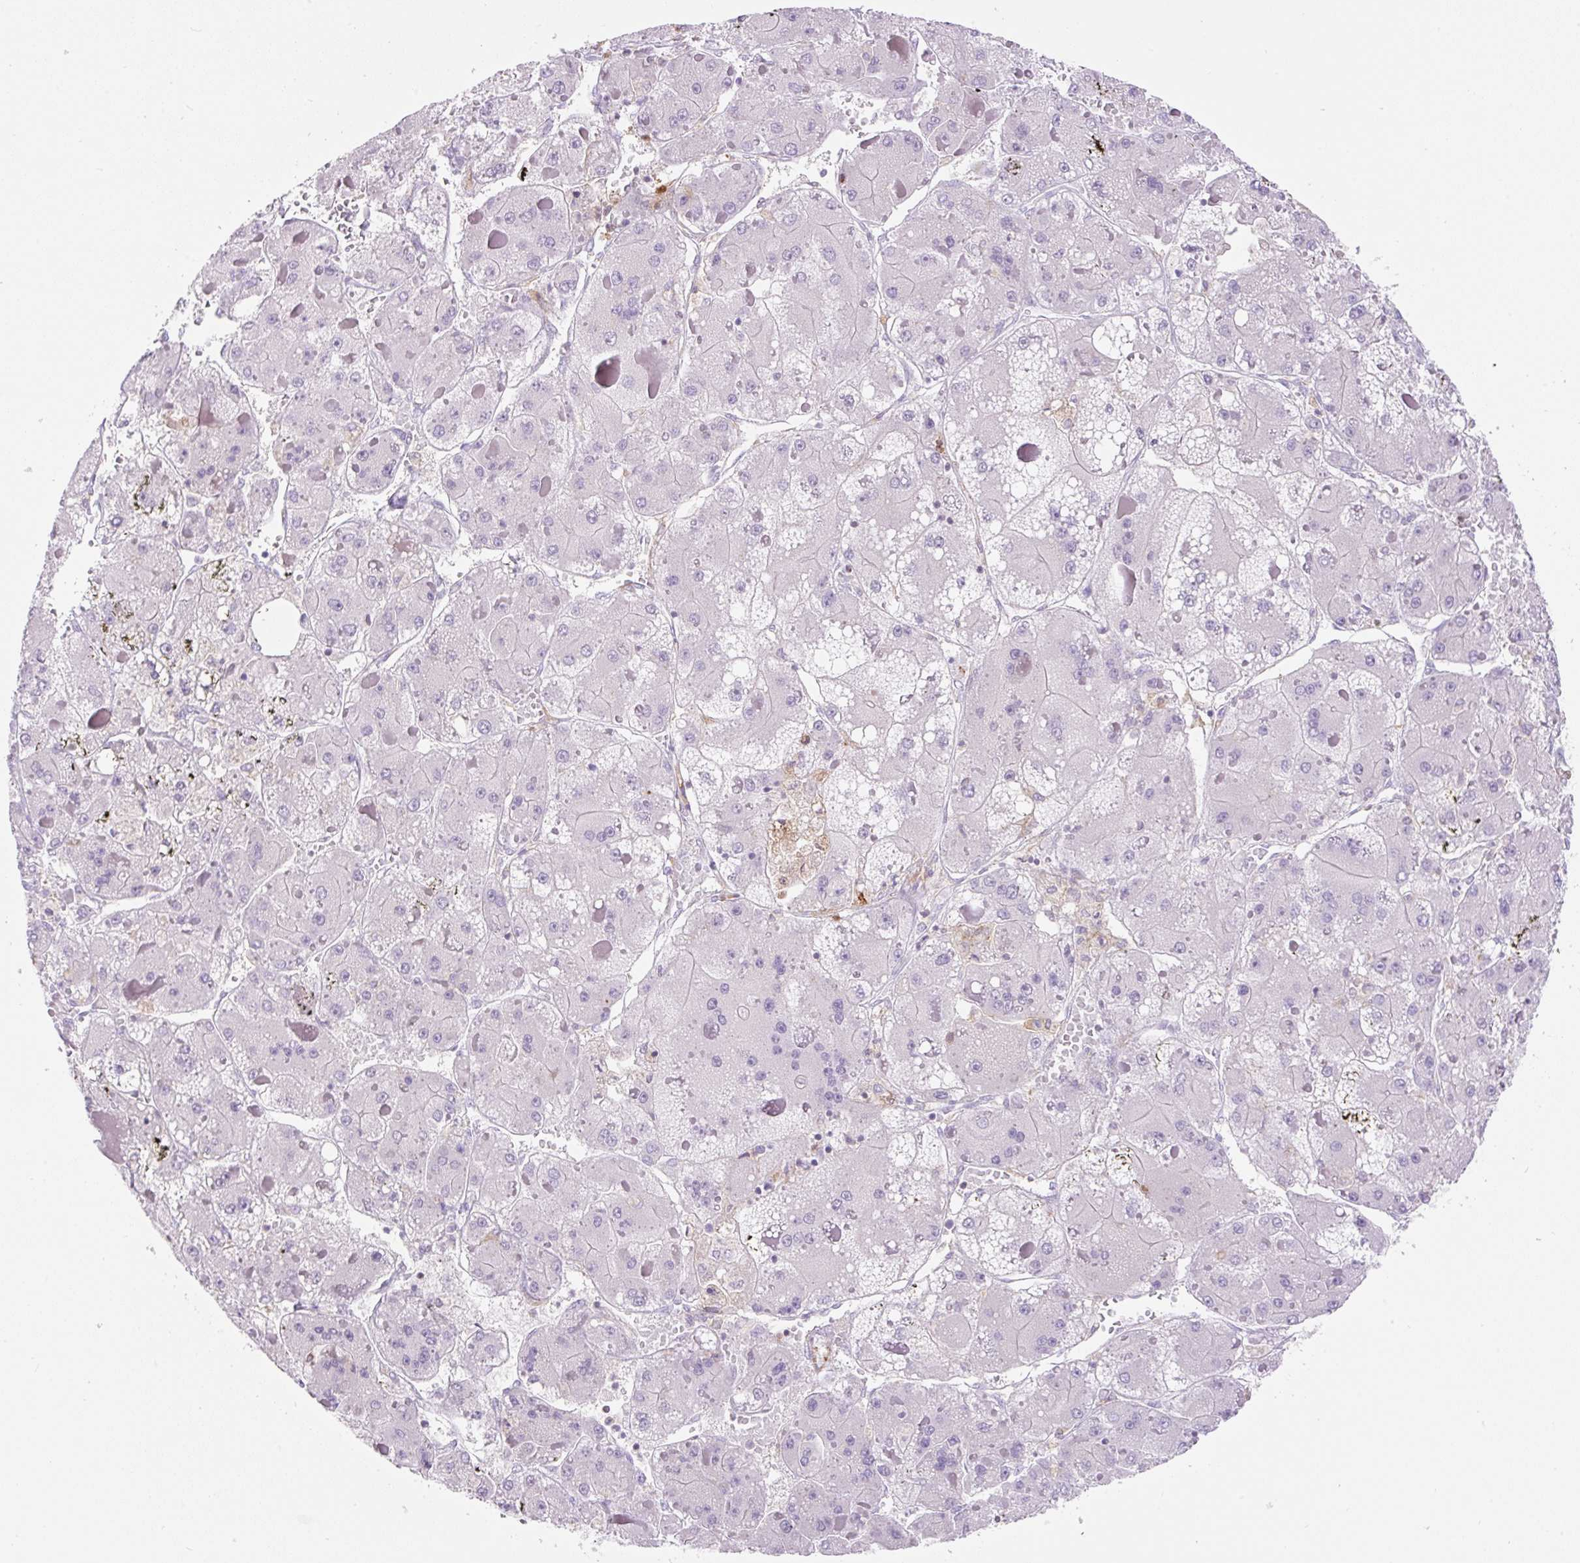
{"staining": {"intensity": "negative", "quantity": "none", "location": "none"}, "tissue": "liver cancer", "cell_type": "Tumor cells", "image_type": "cancer", "snomed": [{"axis": "morphology", "description": "Carcinoma, Hepatocellular, NOS"}, {"axis": "topography", "description": "Liver"}], "caption": "Immunohistochemistry of liver cancer reveals no positivity in tumor cells.", "gene": "TDRD15", "patient": {"sex": "female", "age": 73}}